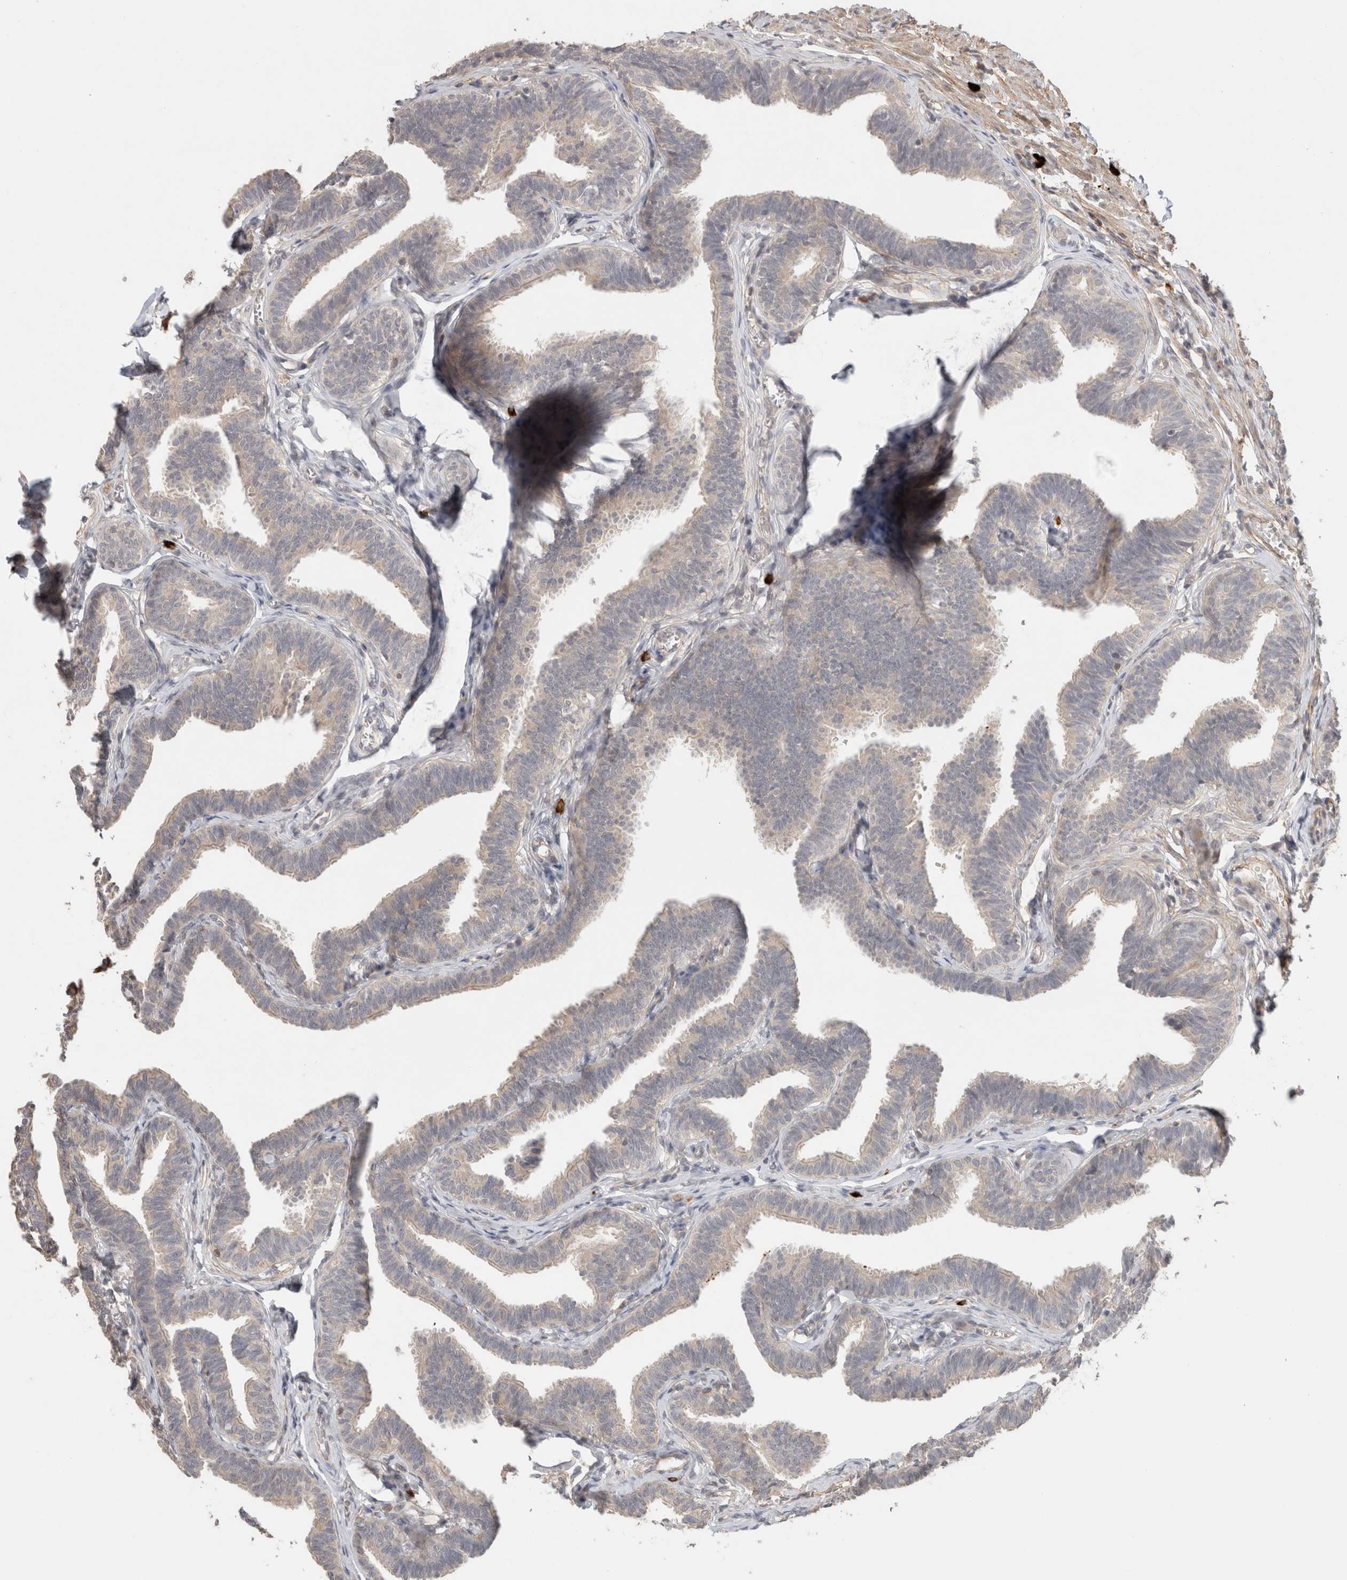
{"staining": {"intensity": "negative", "quantity": "none", "location": "none"}, "tissue": "fallopian tube", "cell_type": "Glandular cells", "image_type": "normal", "snomed": [{"axis": "morphology", "description": "Normal tissue, NOS"}, {"axis": "topography", "description": "Fallopian tube"}, {"axis": "topography", "description": "Ovary"}], "caption": "Unremarkable fallopian tube was stained to show a protein in brown. There is no significant expression in glandular cells. (IHC, brightfield microscopy, high magnification).", "gene": "HSPG2", "patient": {"sex": "female", "age": 23}}